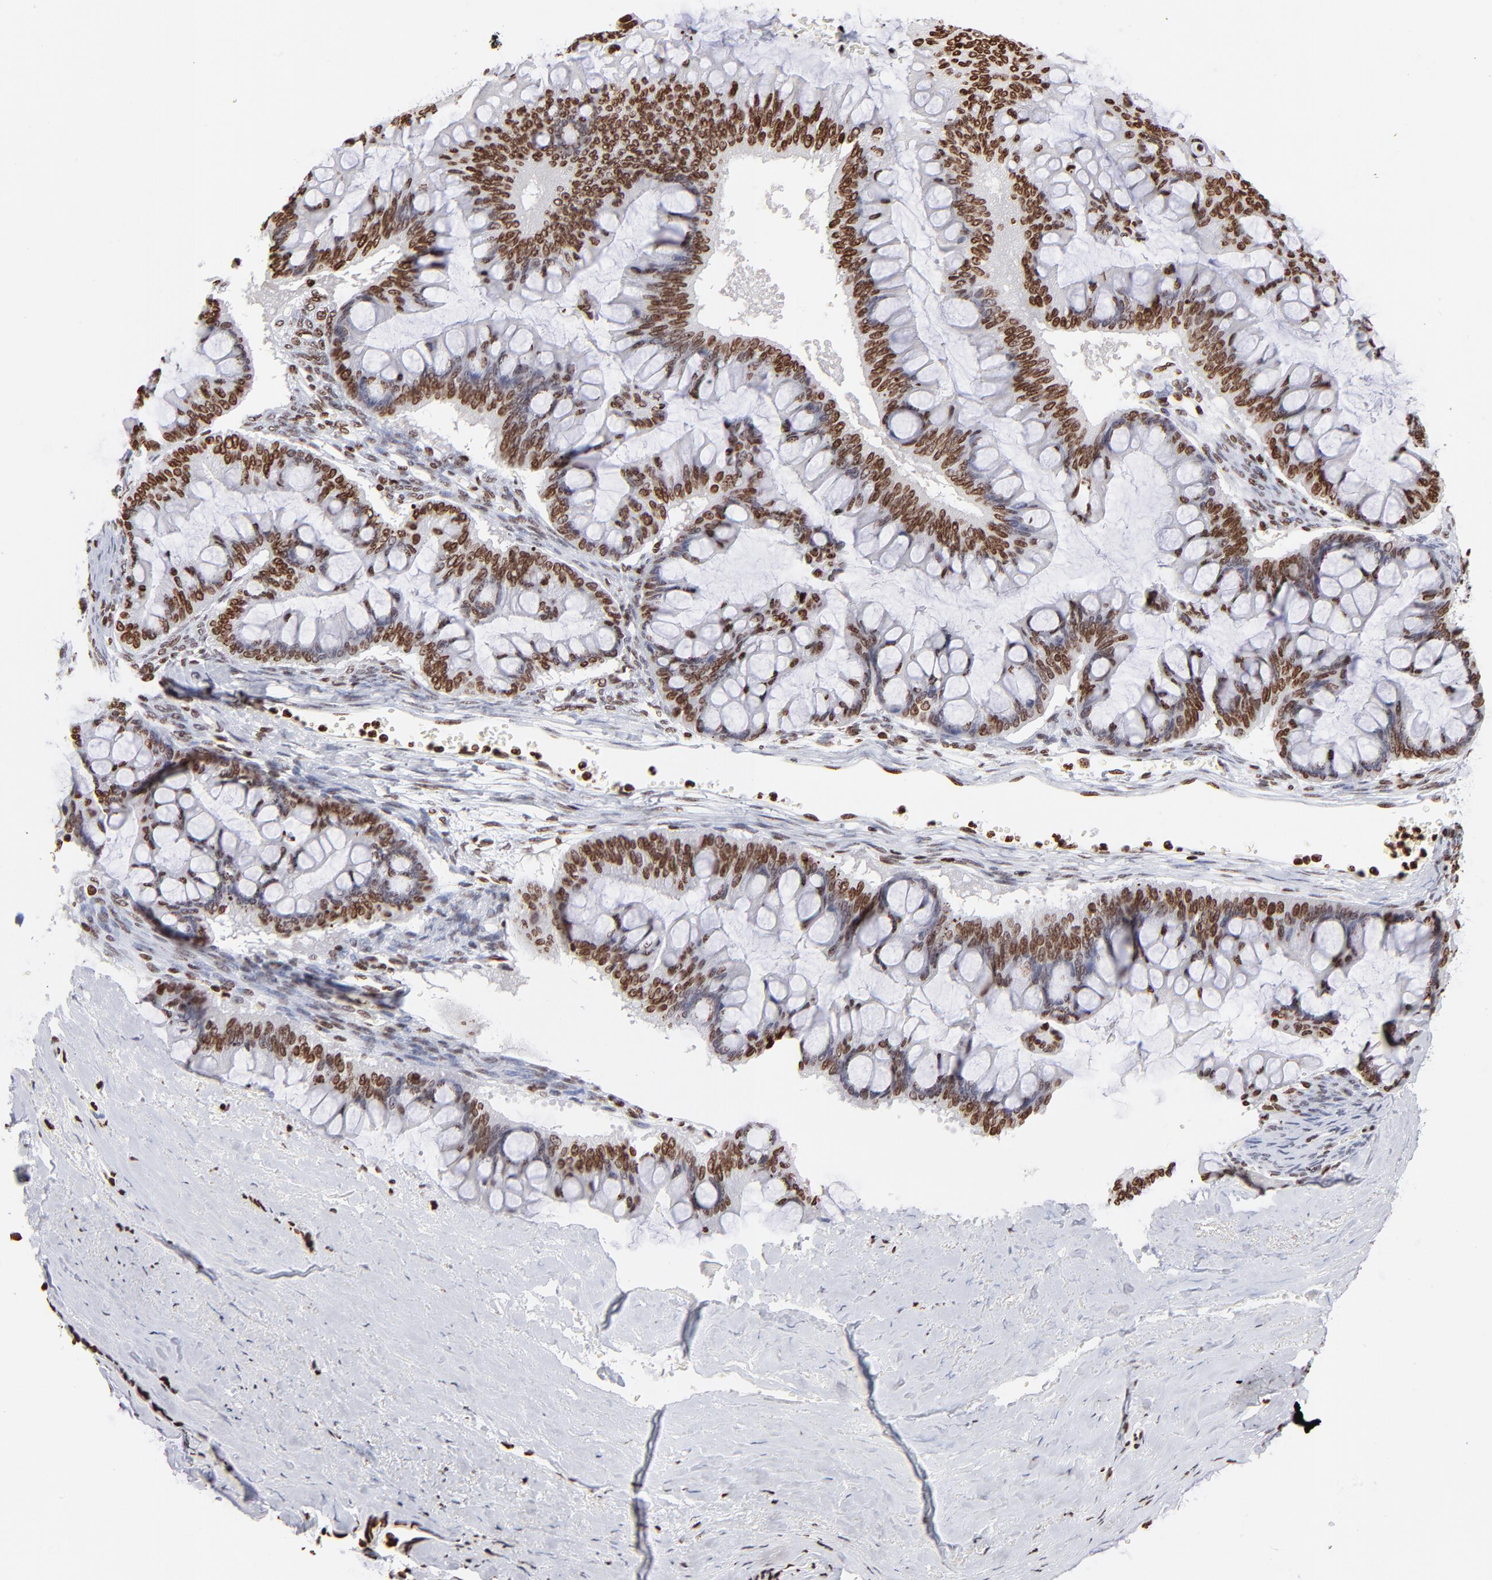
{"staining": {"intensity": "moderate", "quantity": ">75%", "location": "nuclear"}, "tissue": "ovarian cancer", "cell_type": "Tumor cells", "image_type": "cancer", "snomed": [{"axis": "morphology", "description": "Cystadenocarcinoma, mucinous, NOS"}, {"axis": "topography", "description": "Ovary"}], "caption": "Protein expression analysis of ovarian cancer (mucinous cystadenocarcinoma) exhibits moderate nuclear positivity in approximately >75% of tumor cells.", "gene": "RTL4", "patient": {"sex": "female", "age": 73}}